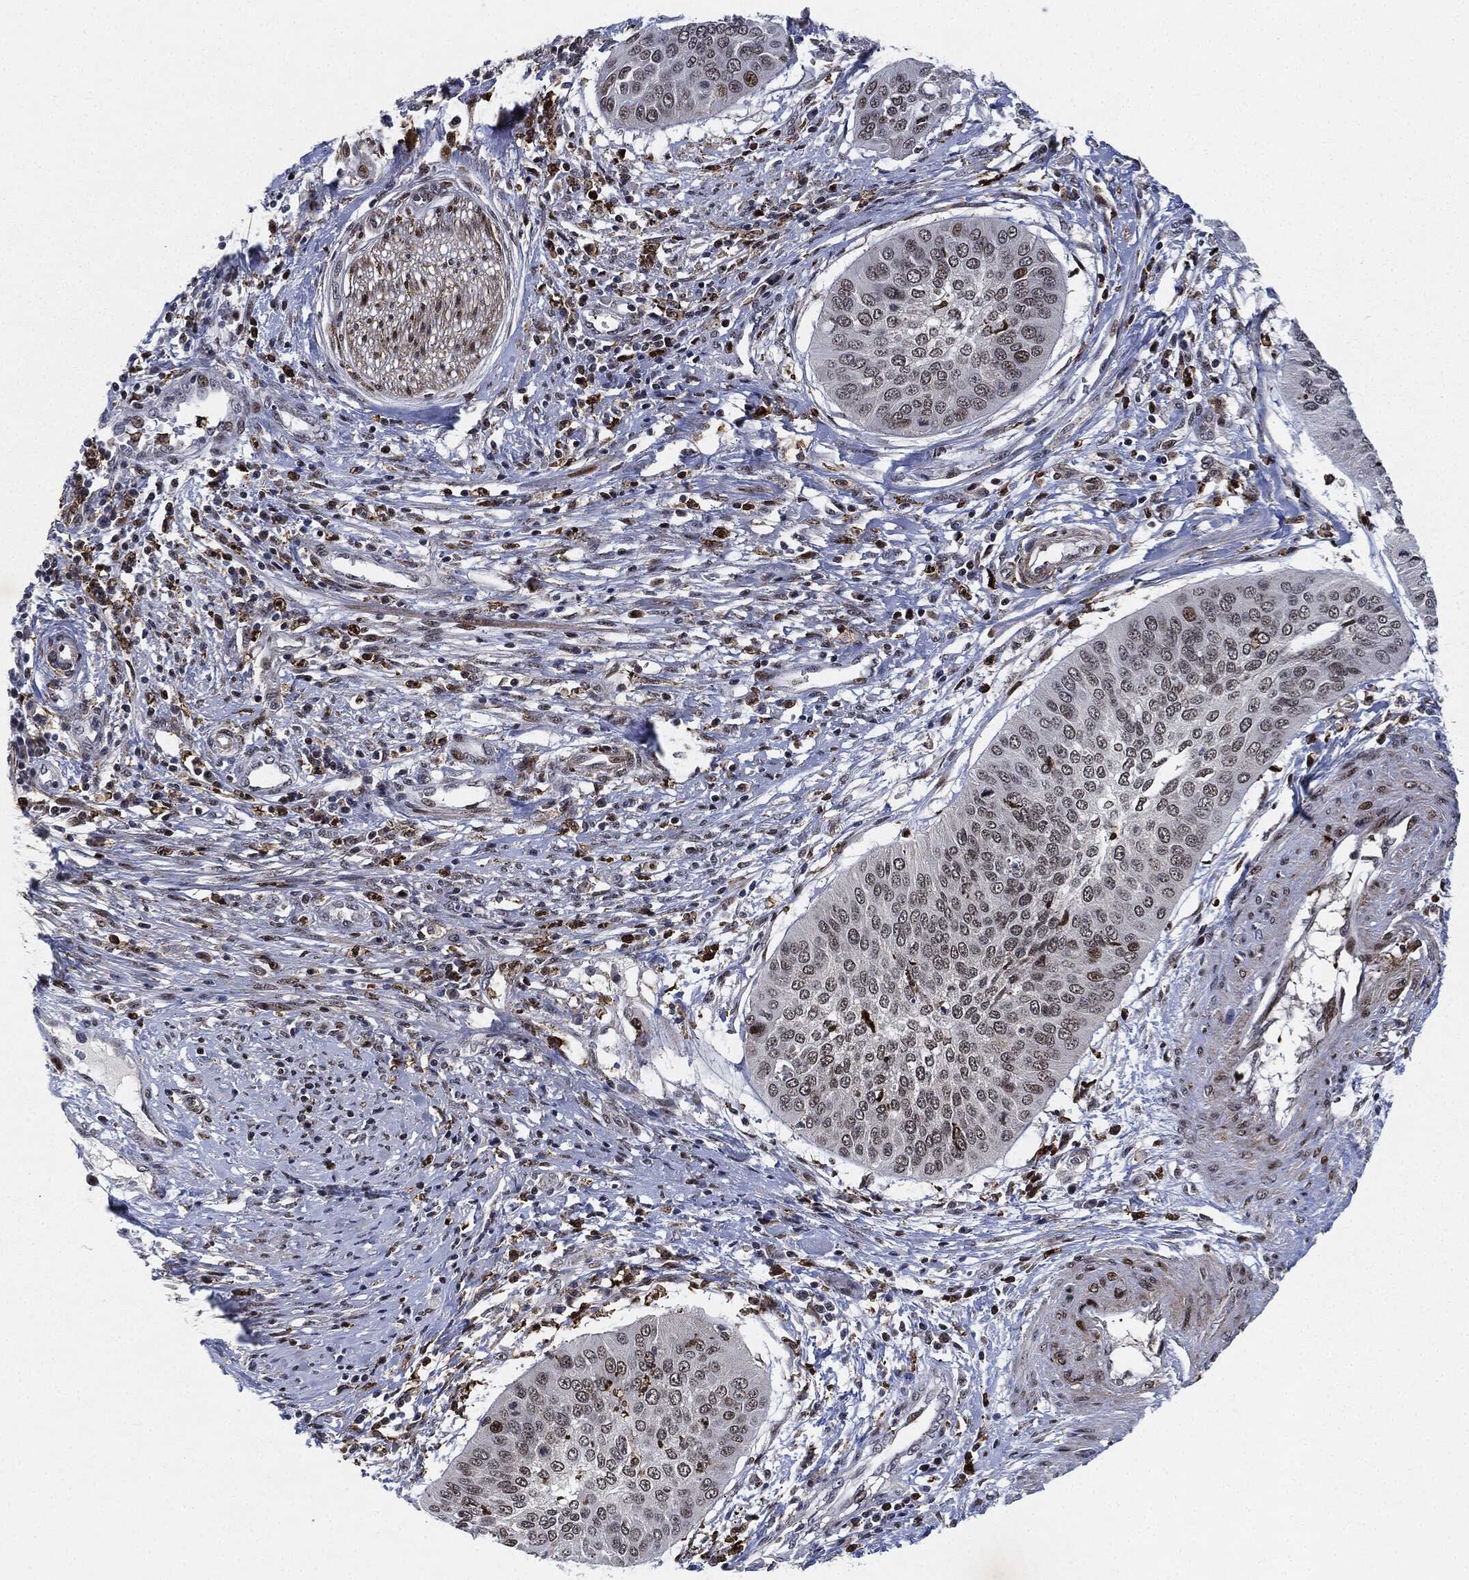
{"staining": {"intensity": "moderate", "quantity": "<25%", "location": "nuclear"}, "tissue": "cervical cancer", "cell_type": "Tumor cells", "image_type": "cancer", "snomed": [{"axis": "morphology", "description": "Normal tissue, NOS"}, {"axis": "morphology", "description": "Squamous cell carcinoma, NOS"}, {"axis": "topography", "description": "Cervix"}], "caption": "Human squamous cell carcinoma (cervical) stained with a brown dye displays moderate nuclear positive positivity in about <25% of tumor cells.", "gene": "NANOS3", "patient": {"sex": "female", "age": 39}}